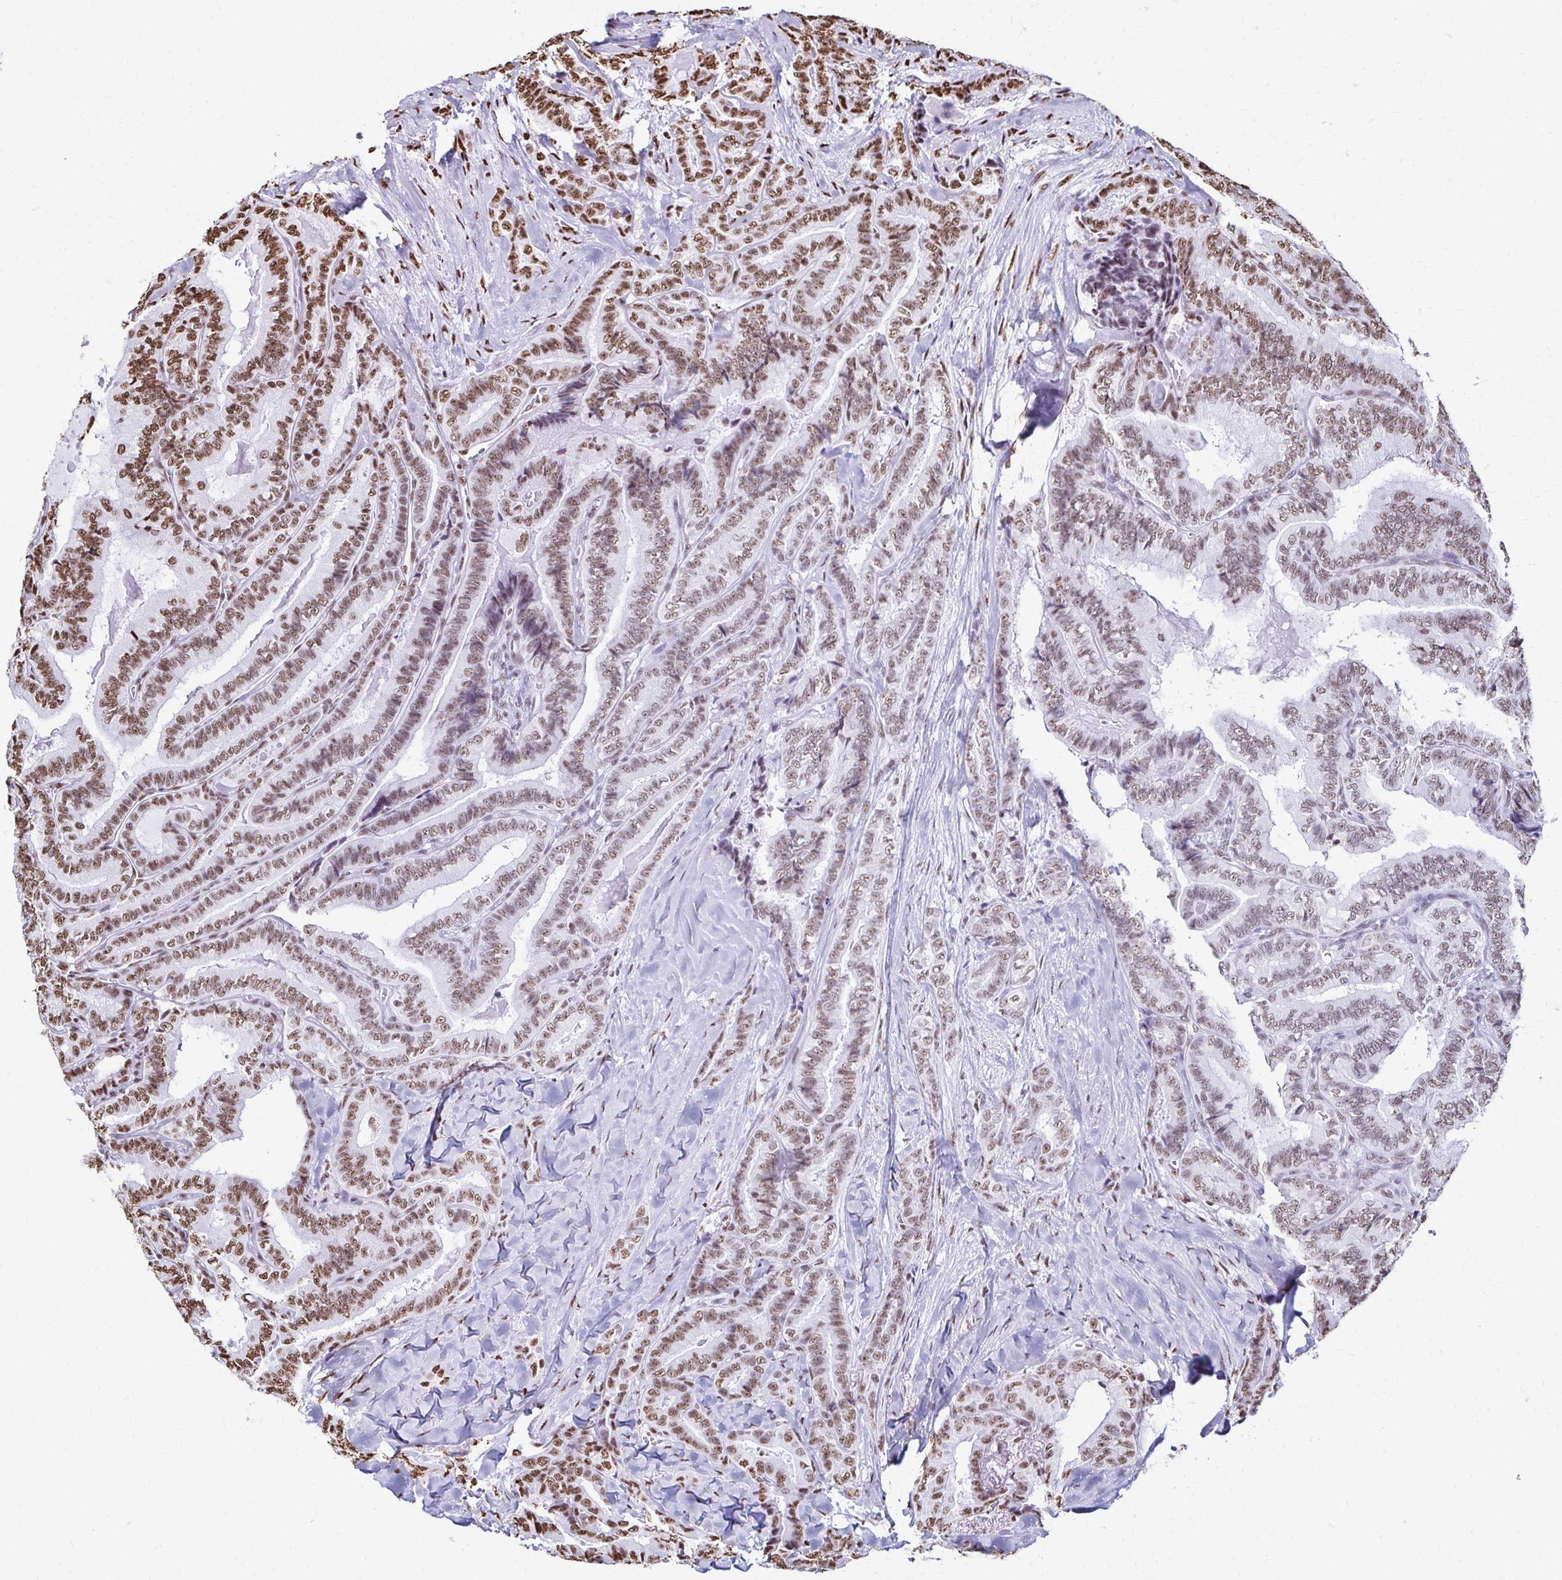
{"staining": {"intensity": "moderate", "quantity": ">75%", "location": "nuclear"}, "tissue": "thyroid cancer", "cell_type": "Tumor cells", "image_type": "cancer", "snomed": [{"axis": "morphology", "description": "Papillary adenocarcinoma, NOS"}, {"axis": "topography", "description": "Thyroid gland"}], "caption": "Moderate nuclear expression is identified in about >75% of tumor cells in thyroid cancer (papillary adenocarcinoma). The protein is shown in brown color, while the nuclei are stained blue.", "gene": "NONO", "patient": {"sex": "male", "age": 61}}